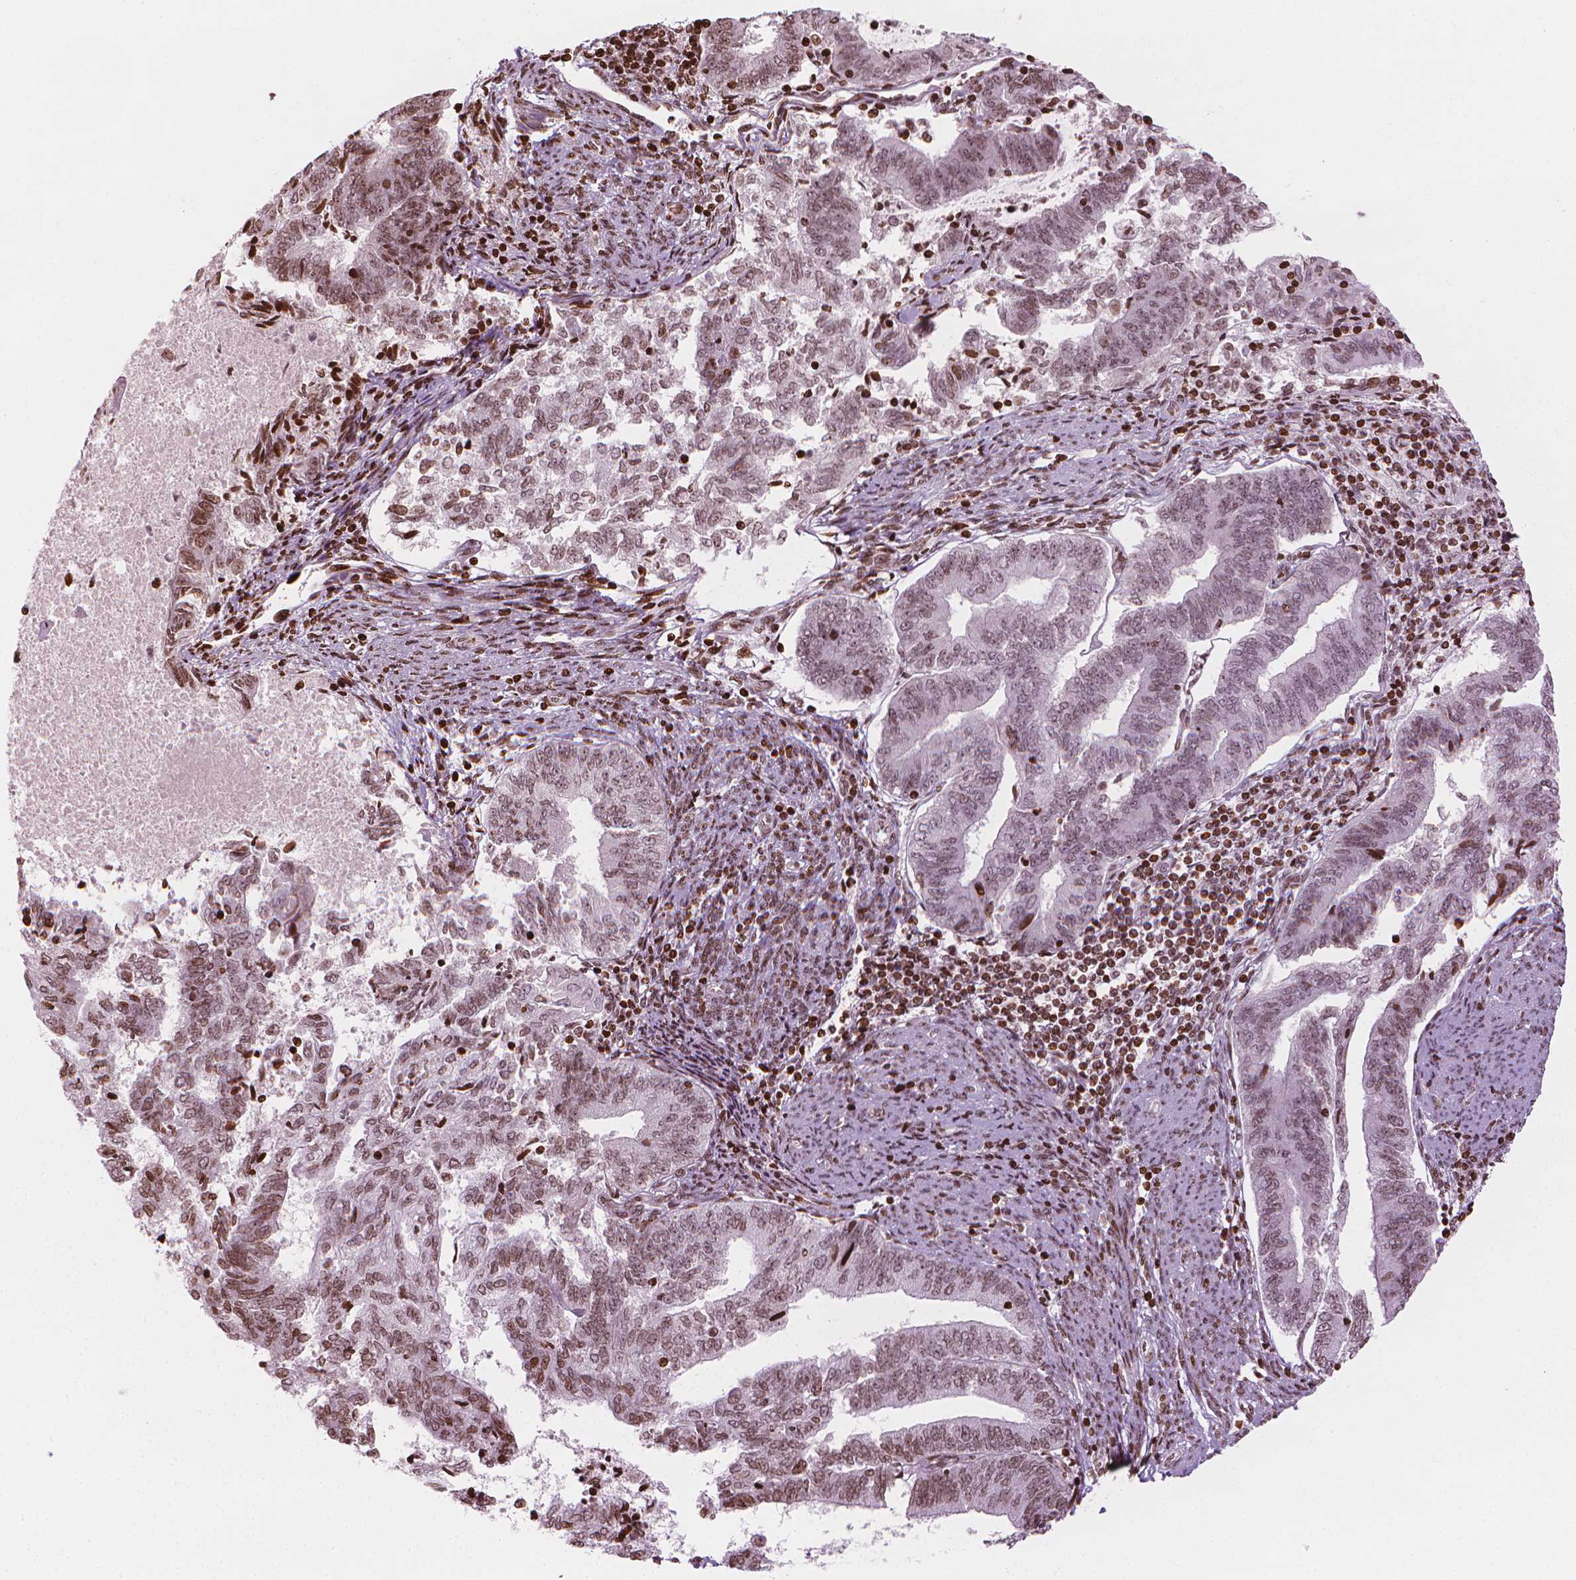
{"staining": {"intensity": "moderate", "quantity": "25%-75%", "location": "nuclear"}, "tissue": "endometrial cancer", "cell_type": "Tumor cells", "image_type": "cancer", "snomed": [{"axis": "morphology", "description": "Adenocarcinoma, NOS"}, {"axis": "topography", "description": "Endometrium"}], "caption": "Tumor cells display medium levels of moderate nuclear staining in approximately 25%-75% of cells in adenocarcinoma (endometrial). The protein is shown in brown color, while the nuclei are stained blue.", "gene": "PIP4K2A", "patient": {"sex": "female", "age": 65}}